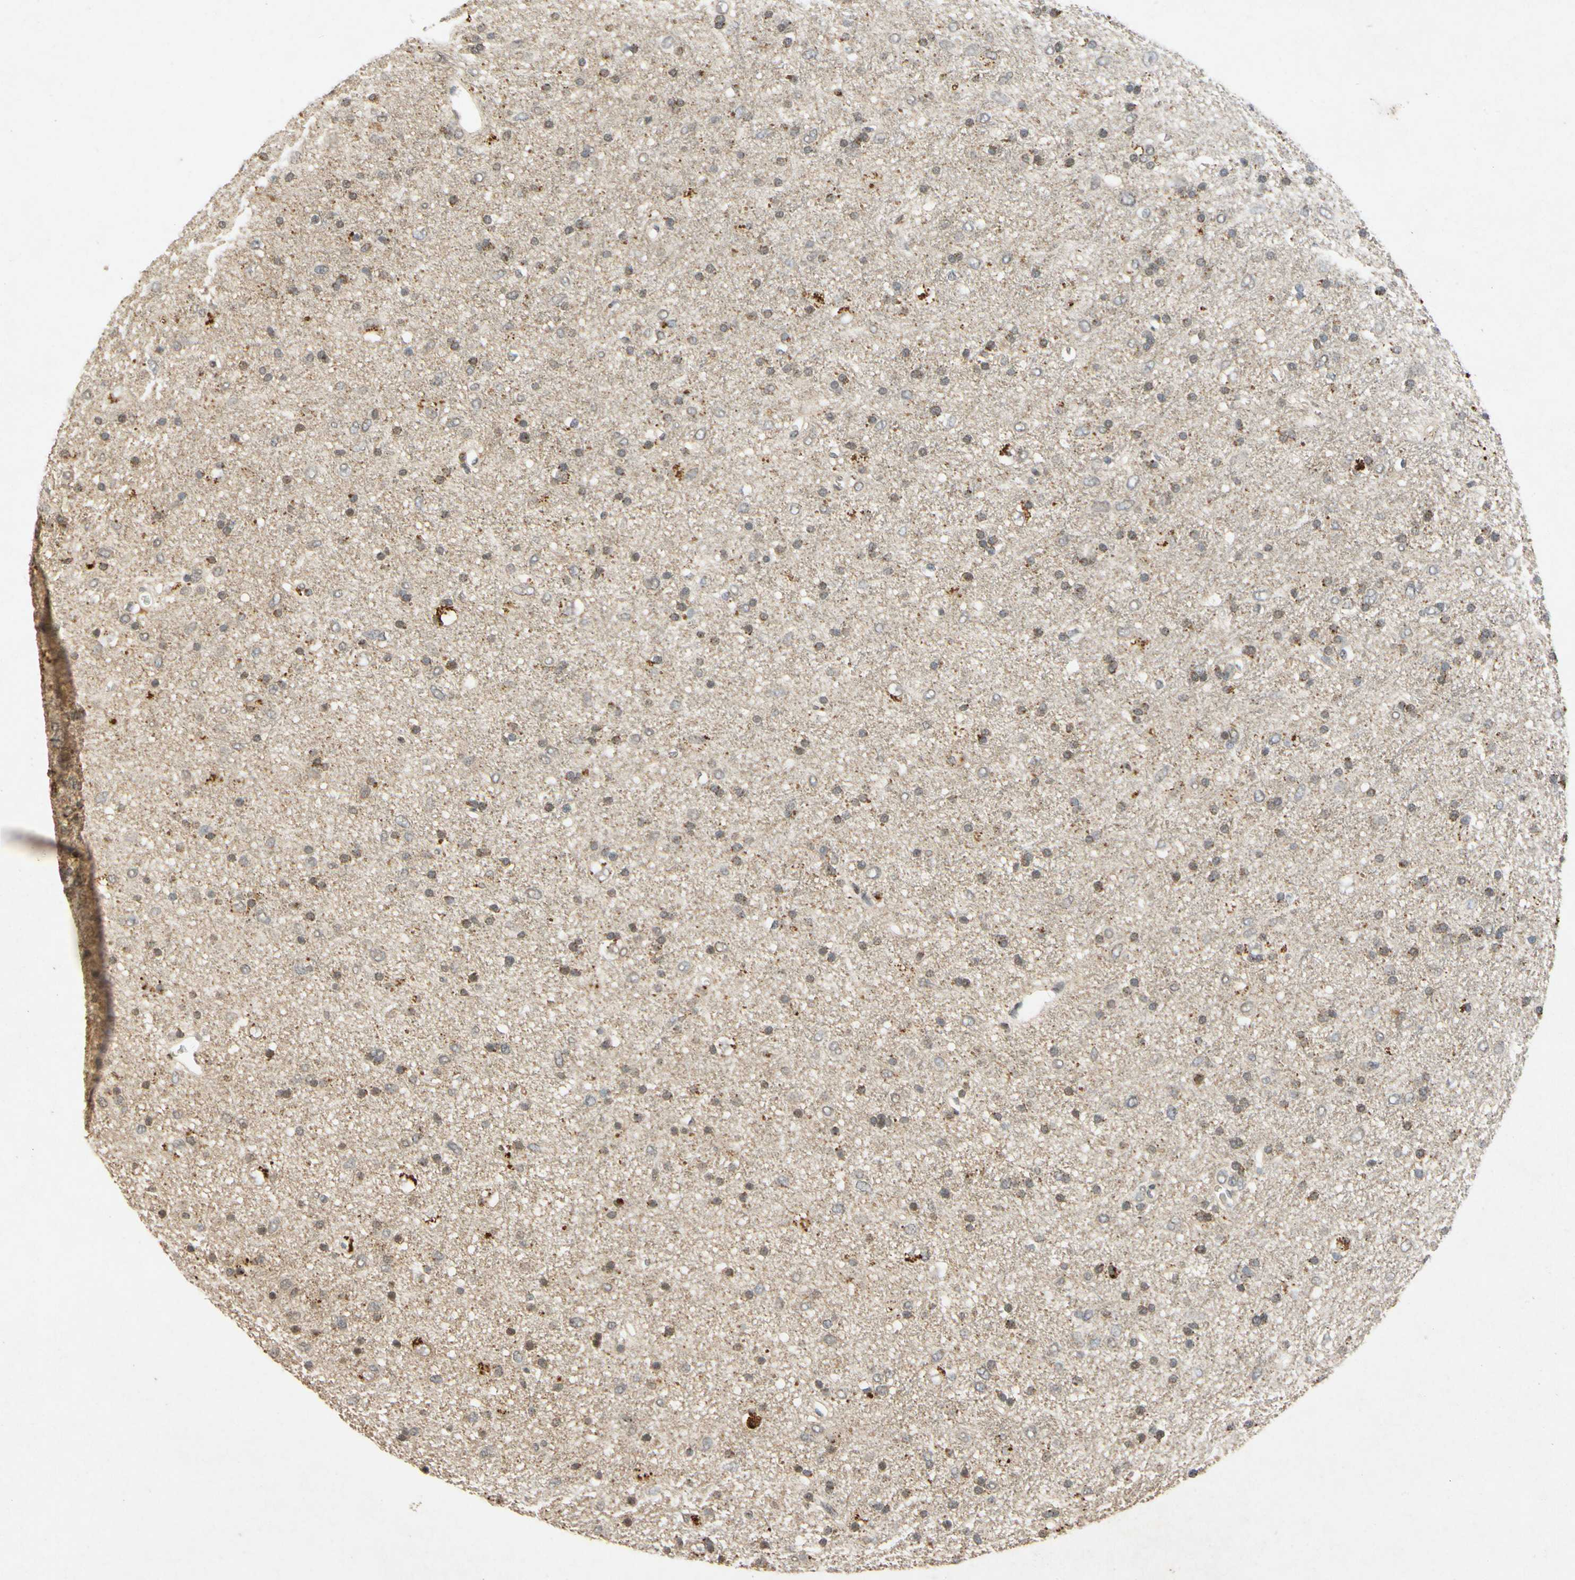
{"staining": {"intensity": "moderate", "quantity": "<25%", "location": "cytoplasmic/membranous"}, "tissue": "glioma", "cell_type": "Tumor cells", "image_type": "cancer", "snomed": [{"axis": "morphology", "description": "Glioma, malignant, Low grade"}, {"axis": "topography", "description": "Brain"}], "caption": "Human glioma stained with a protein marker demonstrates moderate staining in tumor cells.", "gene": "CP", "patient": {"sex": "male", "age": 77}}